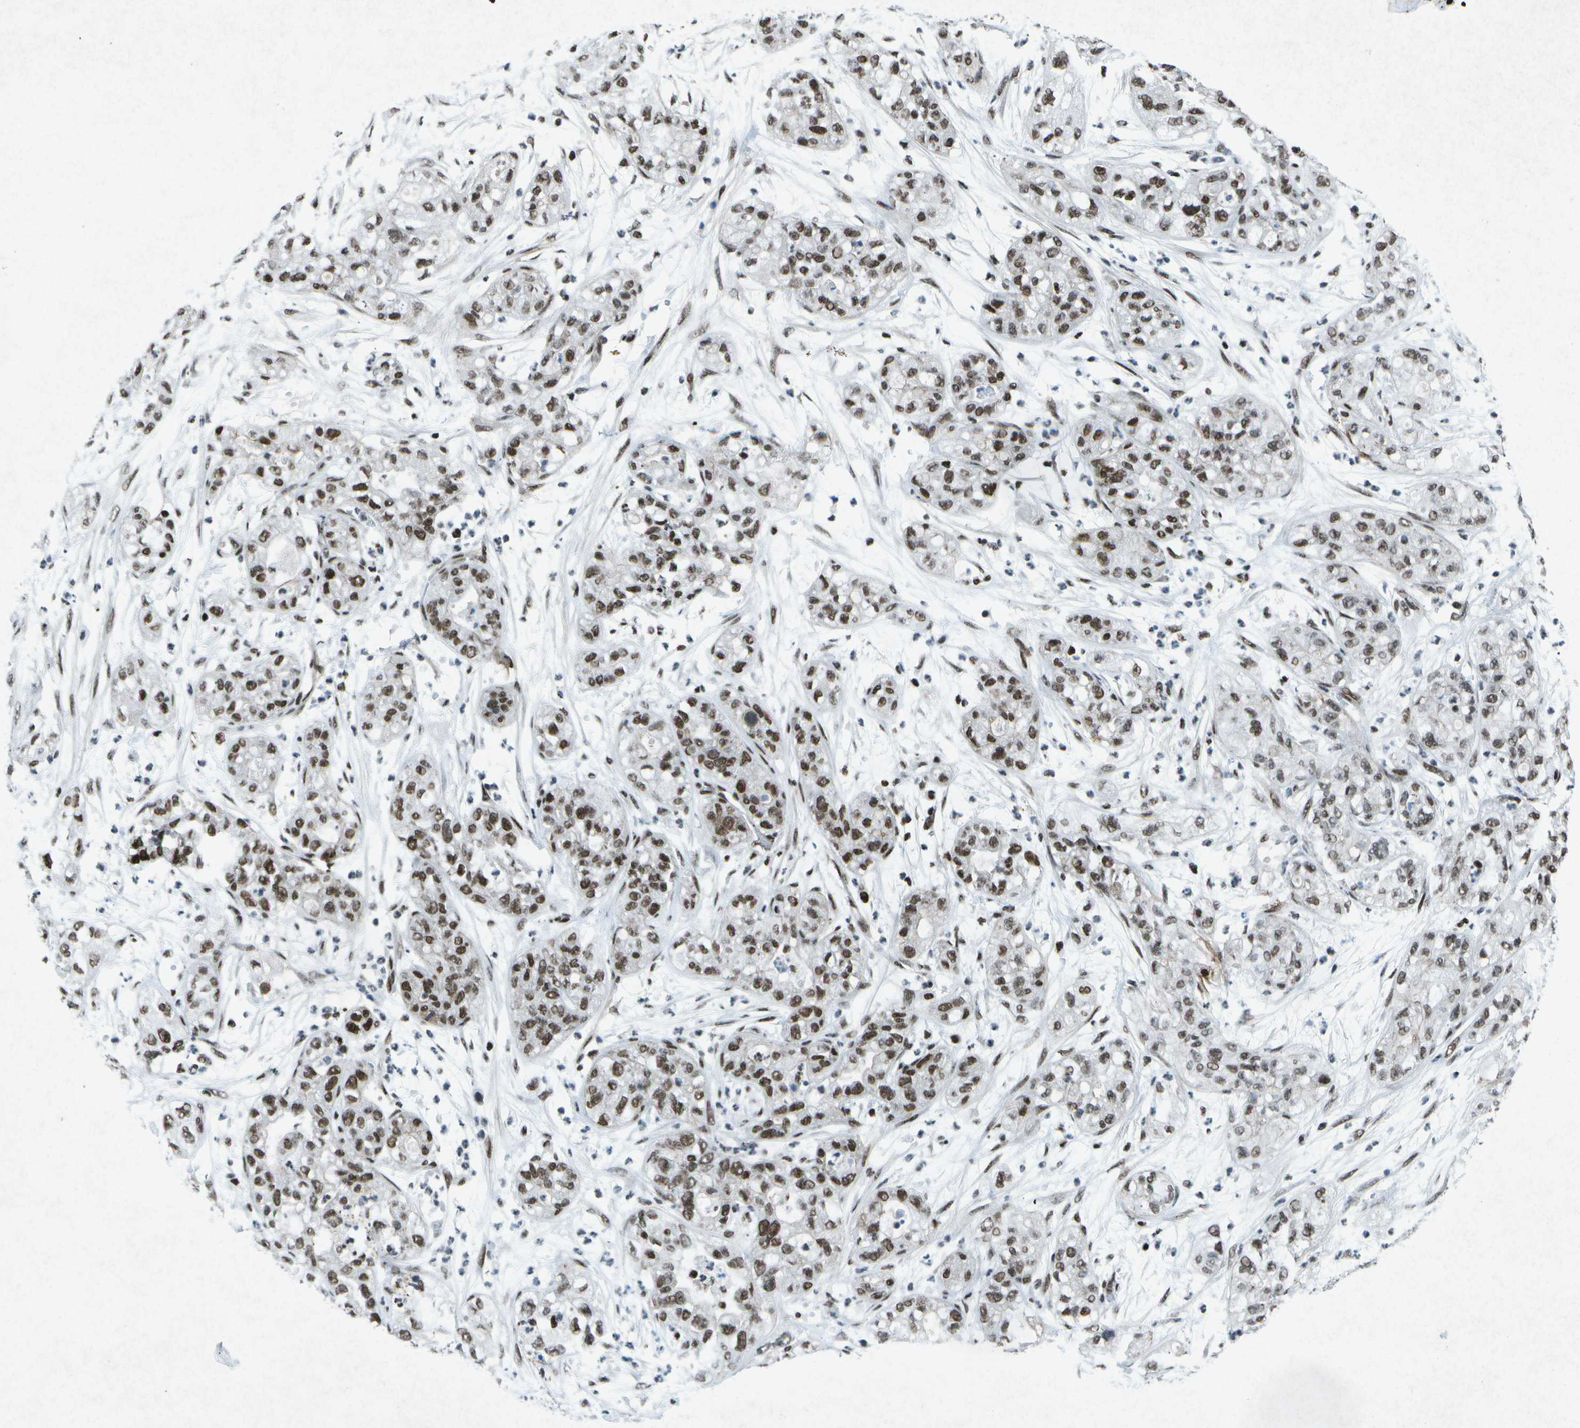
{"staining": {"intensity": "moderate", "quantity": ">75%", "location": "nuclear"}, "tissue": "pancreatic cancer", "cell_type": "Tumor cells", "image_type": "cancer", "snomed": [{"axis": "morphology", "description": "Adenocarcinoma, NOS"}, {"axis": "topography", "description": "Pancreas"}], "caption": "Adenocarcinoma (pancreatic) was stained to show a protein in brown. There is medium levels of moderate nuclear positivity in approximately >75% of tumor cells.", "gene": "MTA2", "patient": {"sex": "female", "age": 78}}